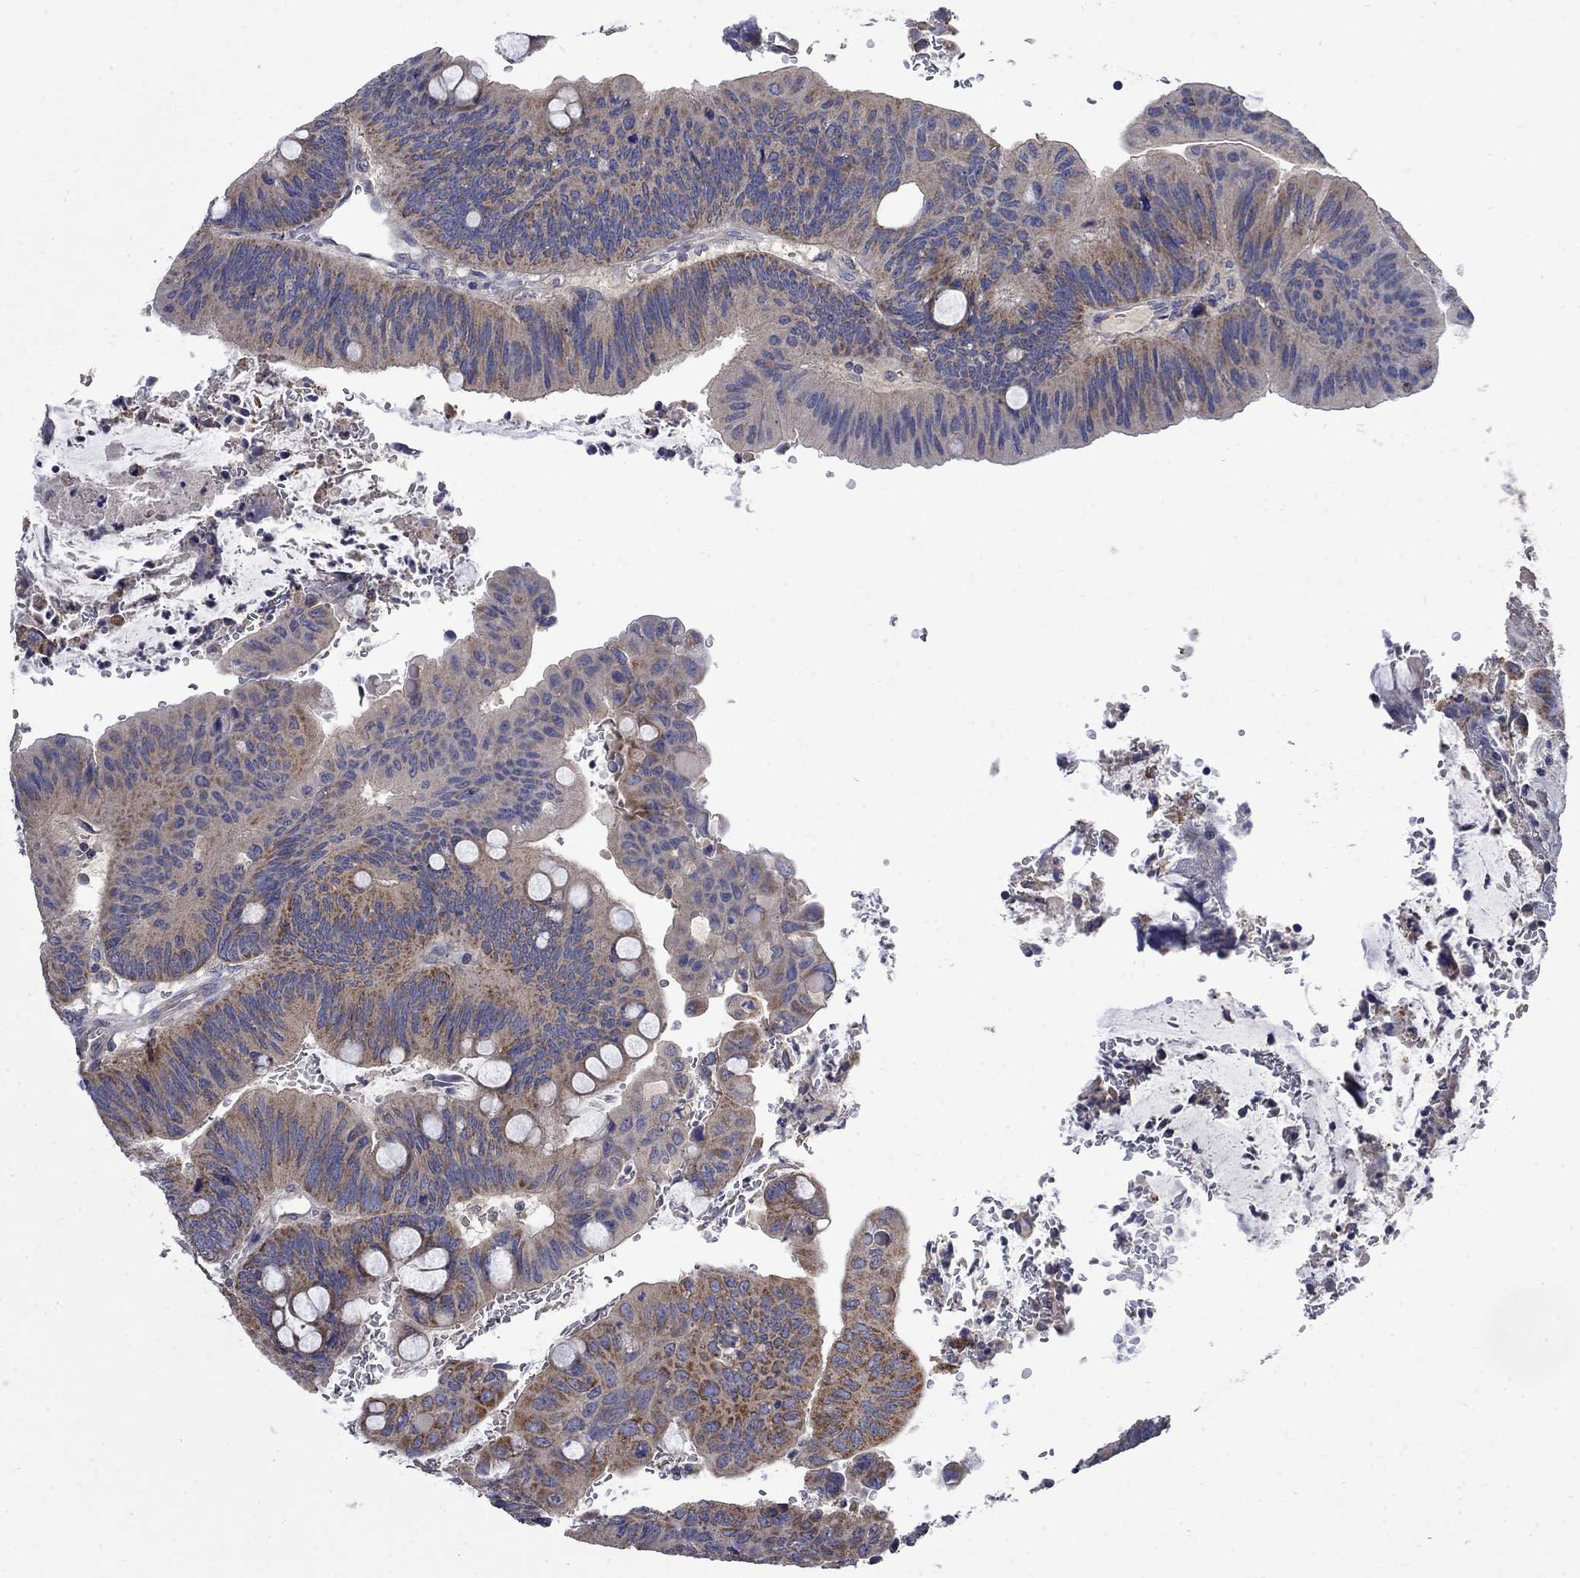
{"staining": {"intensity": "strong", "quantity": "25%-75%", "location": "cytoplasmic/membranous"}, "tissue": "colorectal cancer", "cell_type": "Tumor cells", "image_type": "cancer", "snomed": [{"axis": "morphology", "description": "Normal tissue, NOS"}, {"axis": "morphology", "description": "Adenocarcinoma, NOS"}, {"axis": "topography", "description": "Rectum"}], "caption": "Approximately 25%-75% of tumor cells in adenocarcinoma (colorectal) reveal strong cytoplasmic/membranous protein staining as visualized by brown immunohistochemical staining.", "gene": "HSPA12A", "patient": {"sex": "male", "age": 92}}